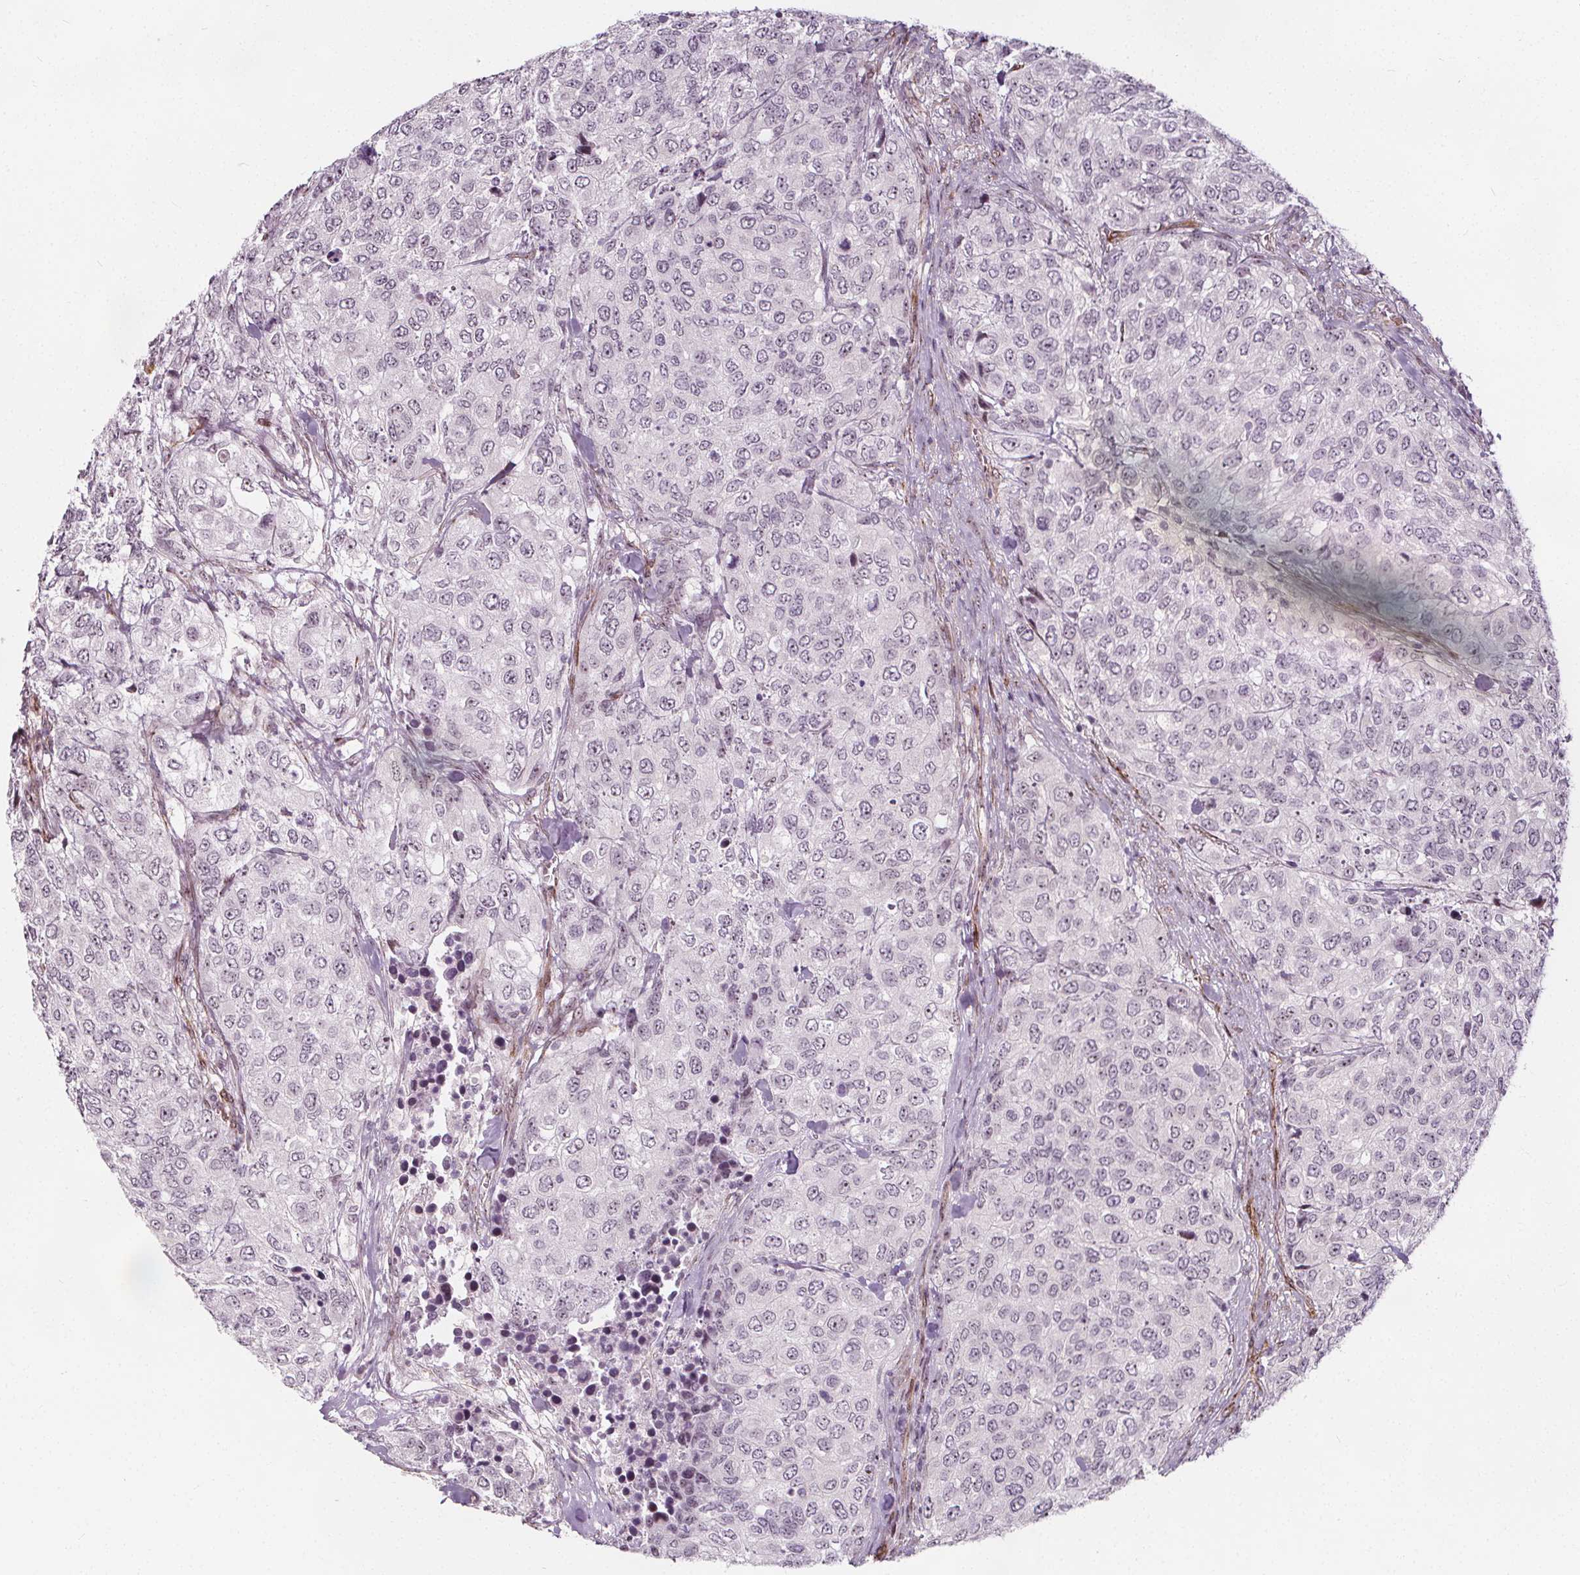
{"staining": {"intensity": "weak", "quantity": "<25%", "location": "nuclear"}, "tissue": "urothelial cancer", "cell_type": "Tumor cells", "image_type": "cancer", "snomed": [{"axis": "morphology", "description": "Urothelial carcinoma, High grade"}, {"axis": "topography", "description": "Urinary bladder"}], "caption": "The image shows no significant expression in tumor cells of urothelial cancer.", "gene": "HAS1", "patient": {"sex": "female", "age": 78}}